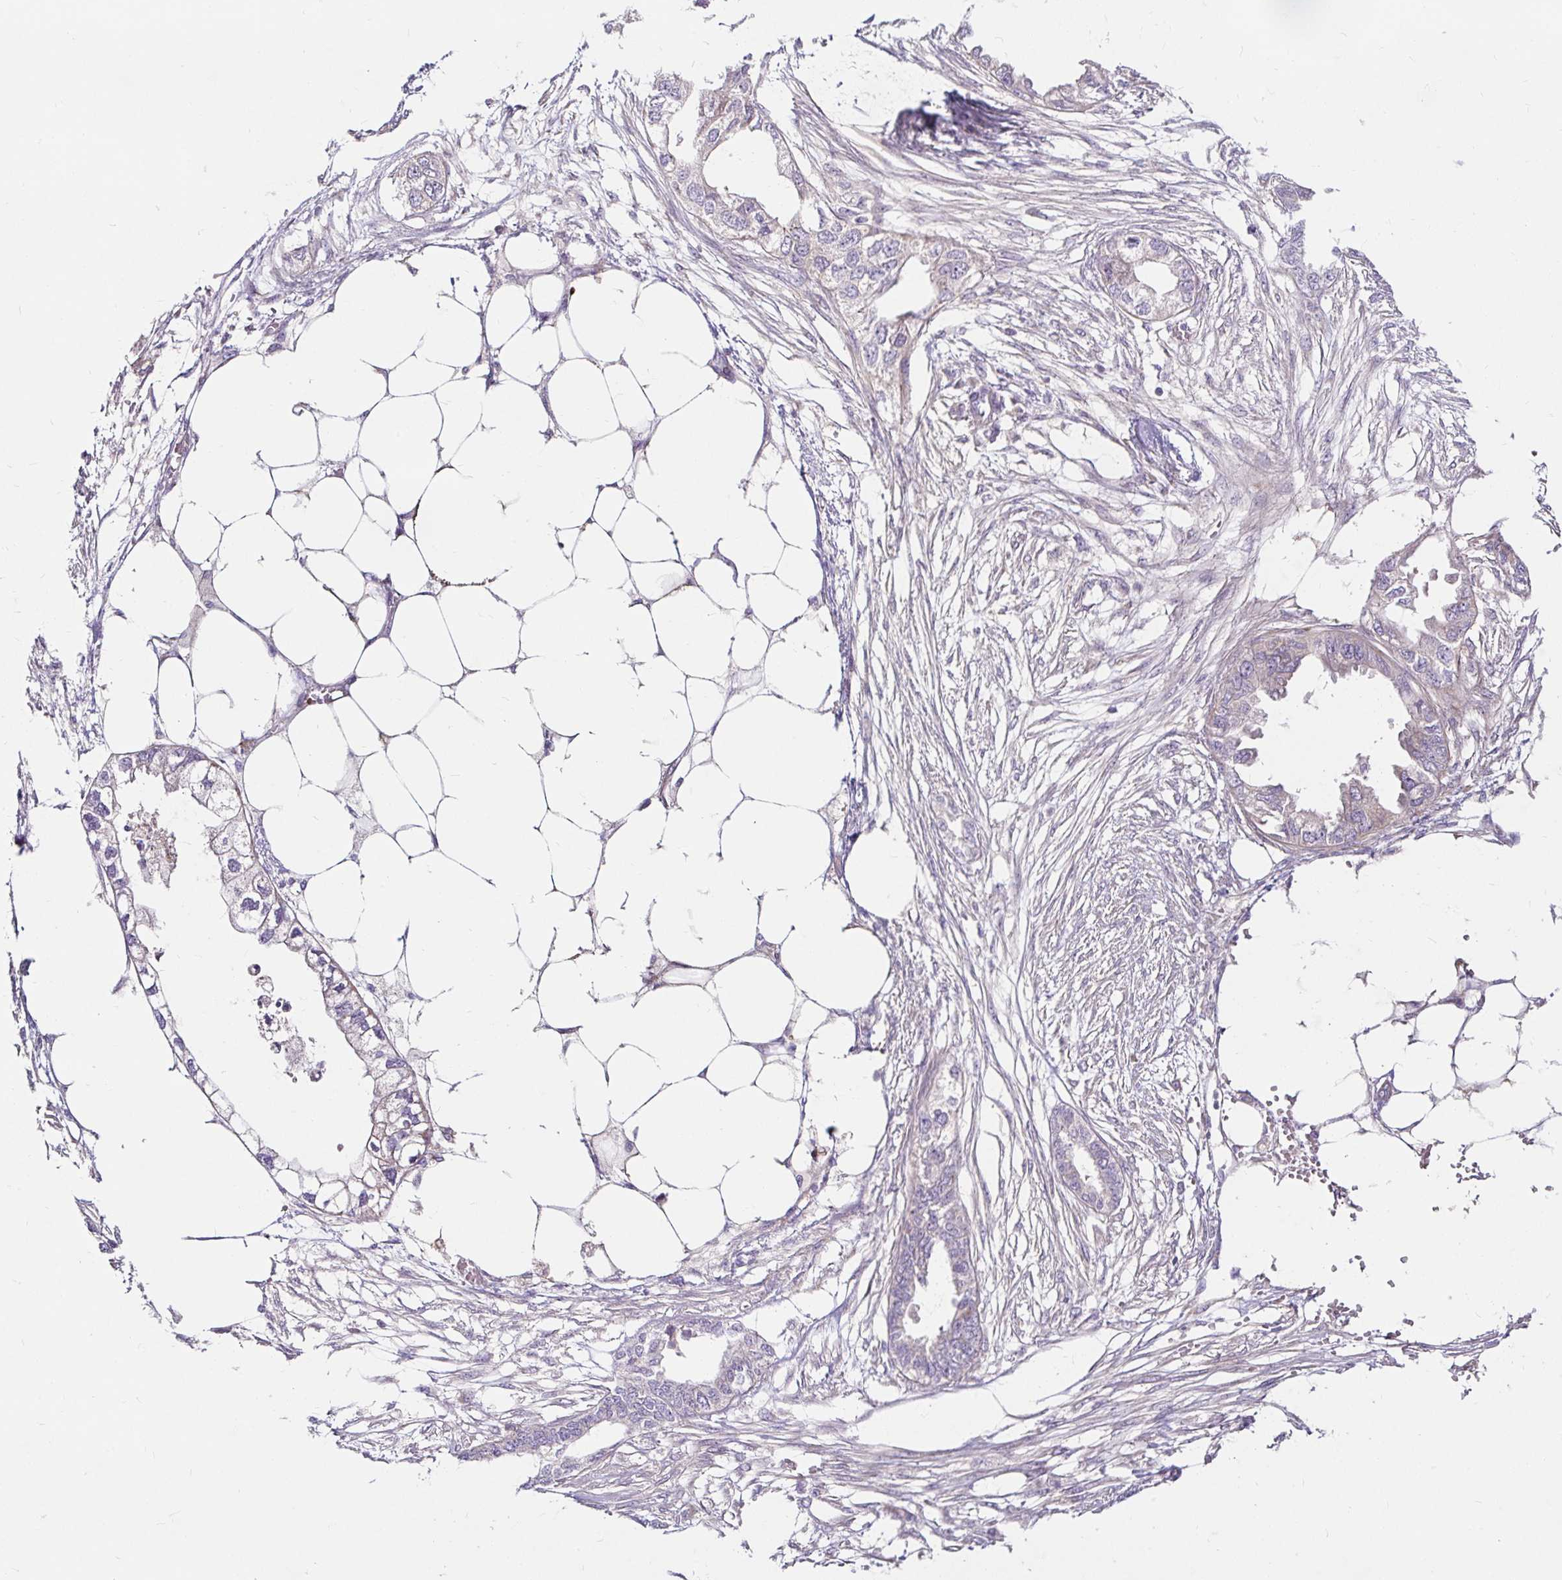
{"staining": {"intensity": "negative", "quantity": "none", "location": "none"}, "tissue": "endometrial cancer", "cell_type": "Tumor cells", "image_type": "cancer", "snomed": [{"axis": "morphology", "description": "Adenocarcinoma, NOS"}, {"axis": "morphology", "description": "Adenocarcinoma, metastatic, NOS"}, {"axis": "topography", "description": "Adipose tissue"}, {"axis": "topography", "description": "Endometrium"}], "caption": "Immunohistochemistry (IHC) photomicrograph of neoplastic tissue: endometrial metastatic adenocarcinoma stained with DAB (3,3'-diaminobenzidine) displays no significant protein positivity in tumor cells.", "gene": "GUCY1A1", "patient": {"sex": "female", "age": 67}}